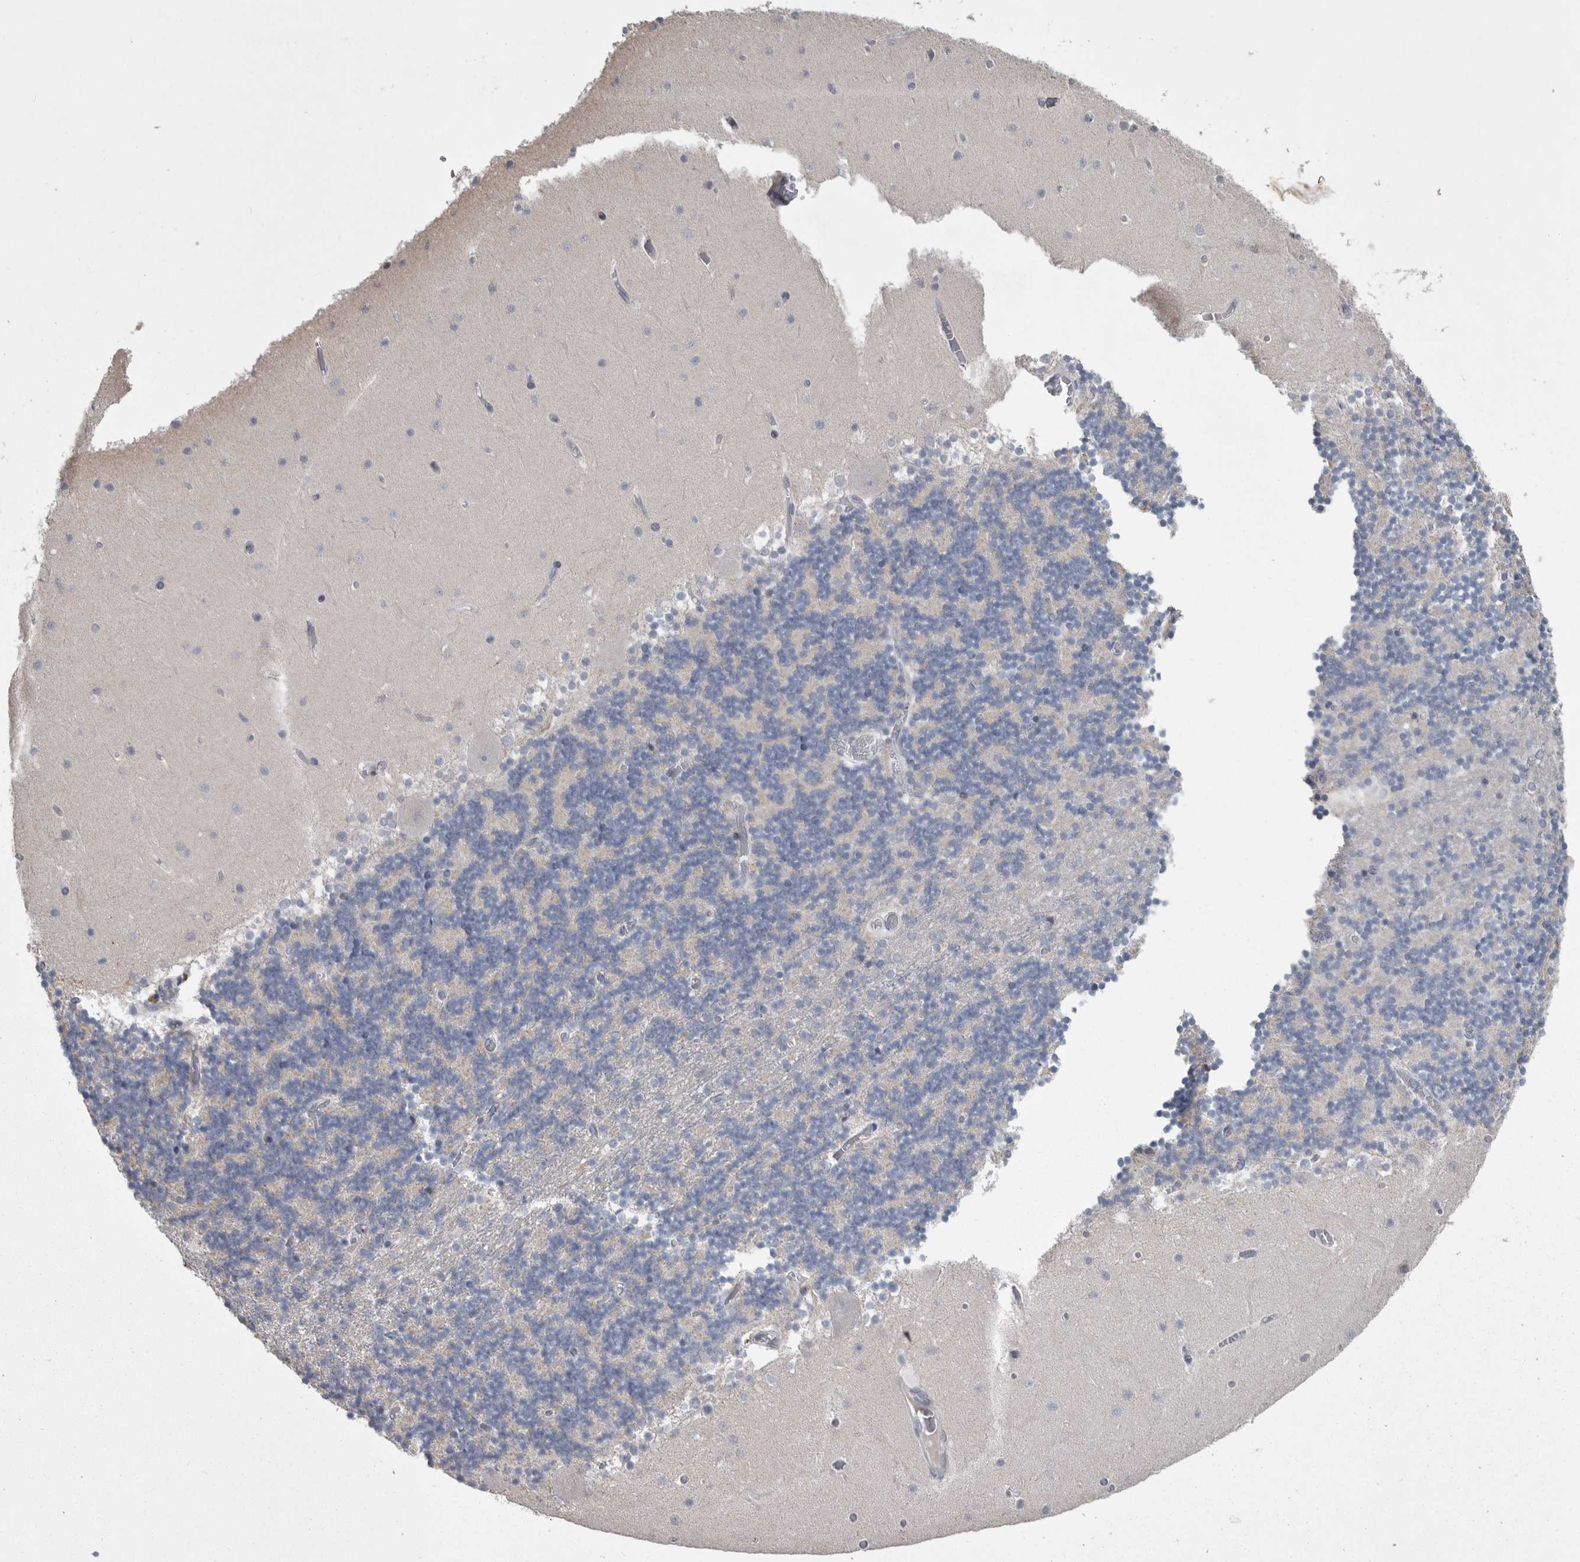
{"staining": {"intensity": "negative", "quantity": "none", "location": "none"}, "tissue": "cerebellum", "cell_type": "Cells in granular layer", "image_type": "normal", "snomed": [{"axis": "morphology", "description": "Normal tissue, NOS"}, {"axis": "topography", "description": "Cerebellum"}], "caption": "DAB (3,3'-diaminobenzidine) immunohistochemical staining of normal human cerebellum reveals no significant positivity in cells in granular layer. (DAB (3,3'-diaminobenzidine) IHC with hematoxylin counter stain).", "gene": "CRP", "patient": {"sex": "female", "age": 28}}